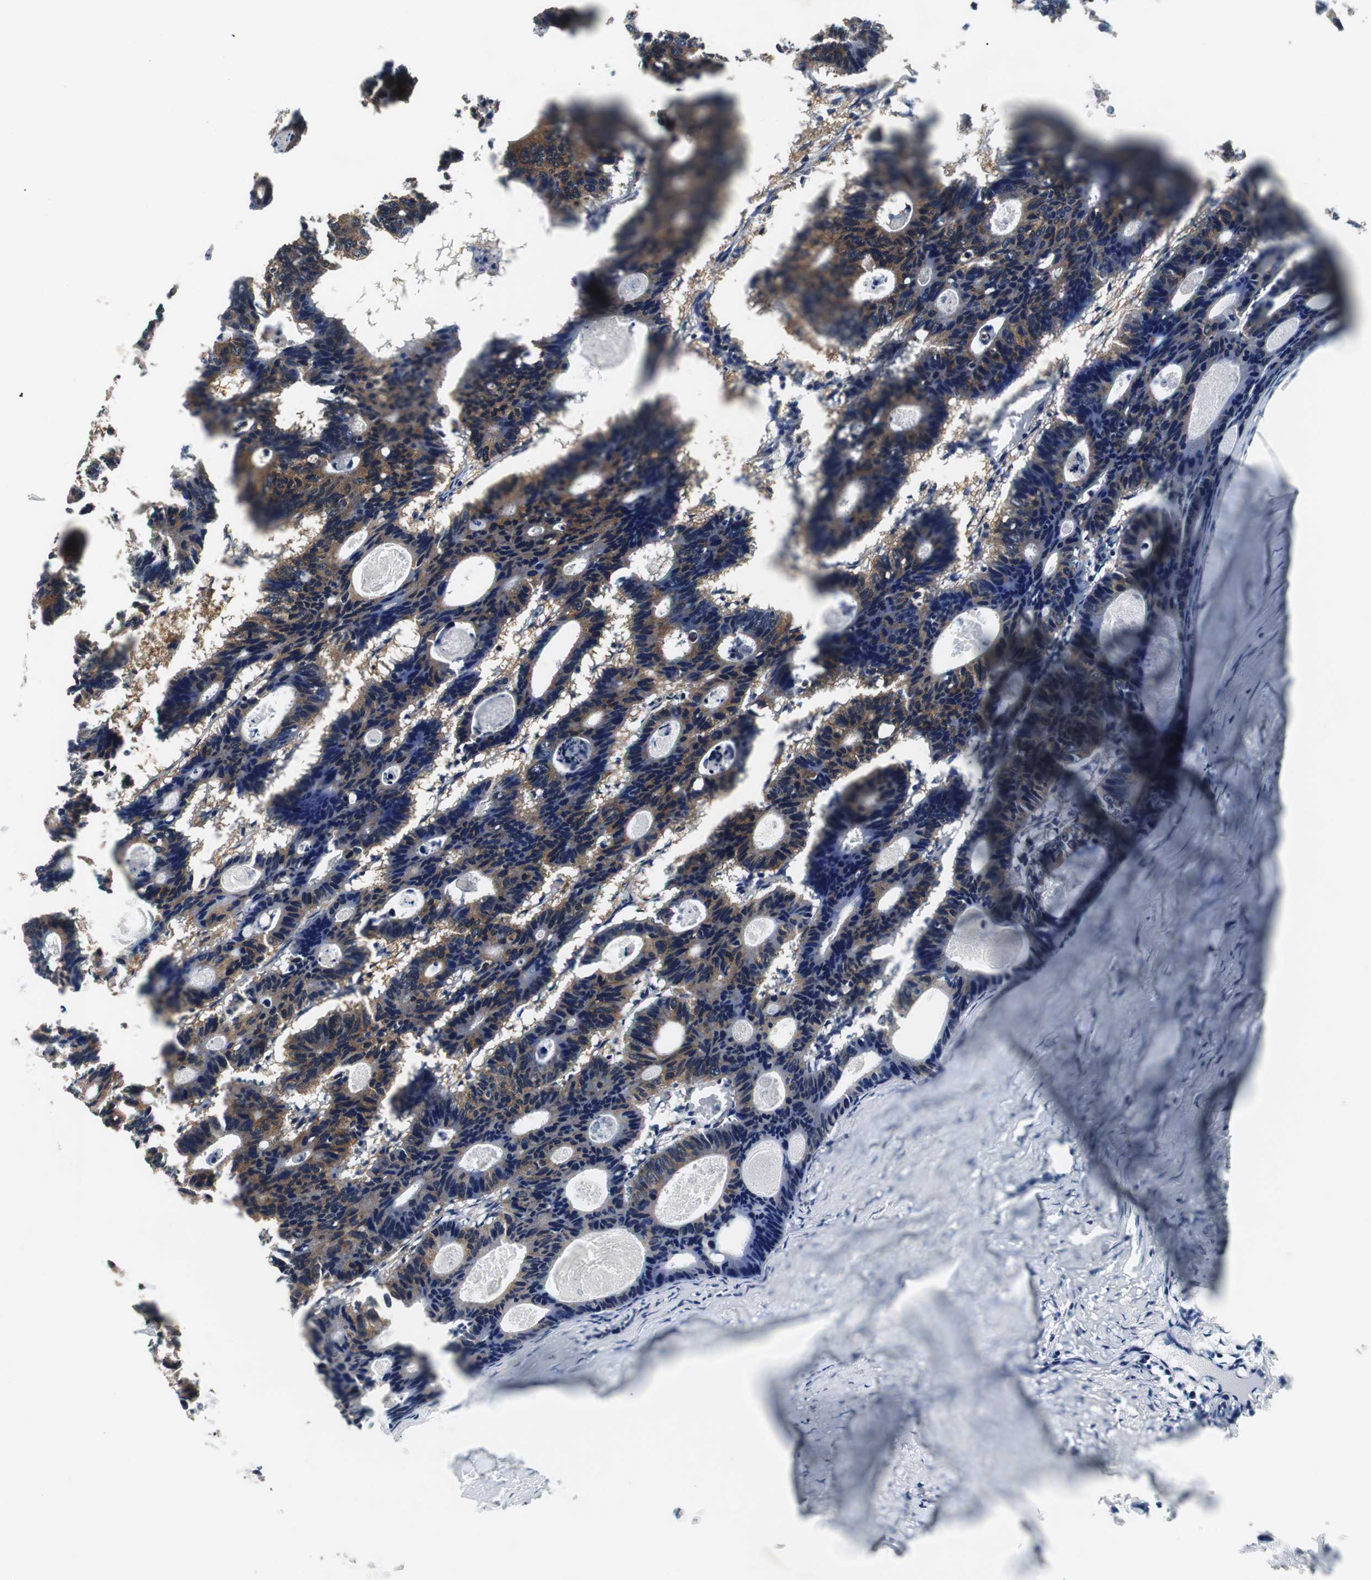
{"staining": {"intensity": "moderate", "quantity": ">75%", "location": "cytoplasmic/membranous"}, "tissue": "colorectal cancer", "cell_type": "Tumor cells", "image_type": "cancer", "snomed": [{"axis": "morphology", "description": "Adenocarcinoma, NOS"}, {"axis": "topography", "description": "Colon"}], "caption": "Protein staining by immunohistochemistry displays moderate cytoplasmic/membranous staining in approximately >75% of tumor cells in adenocarcinoma (colorectal).", "gene": "VBP1", "patient": {"sex": "female", "age": 55}}